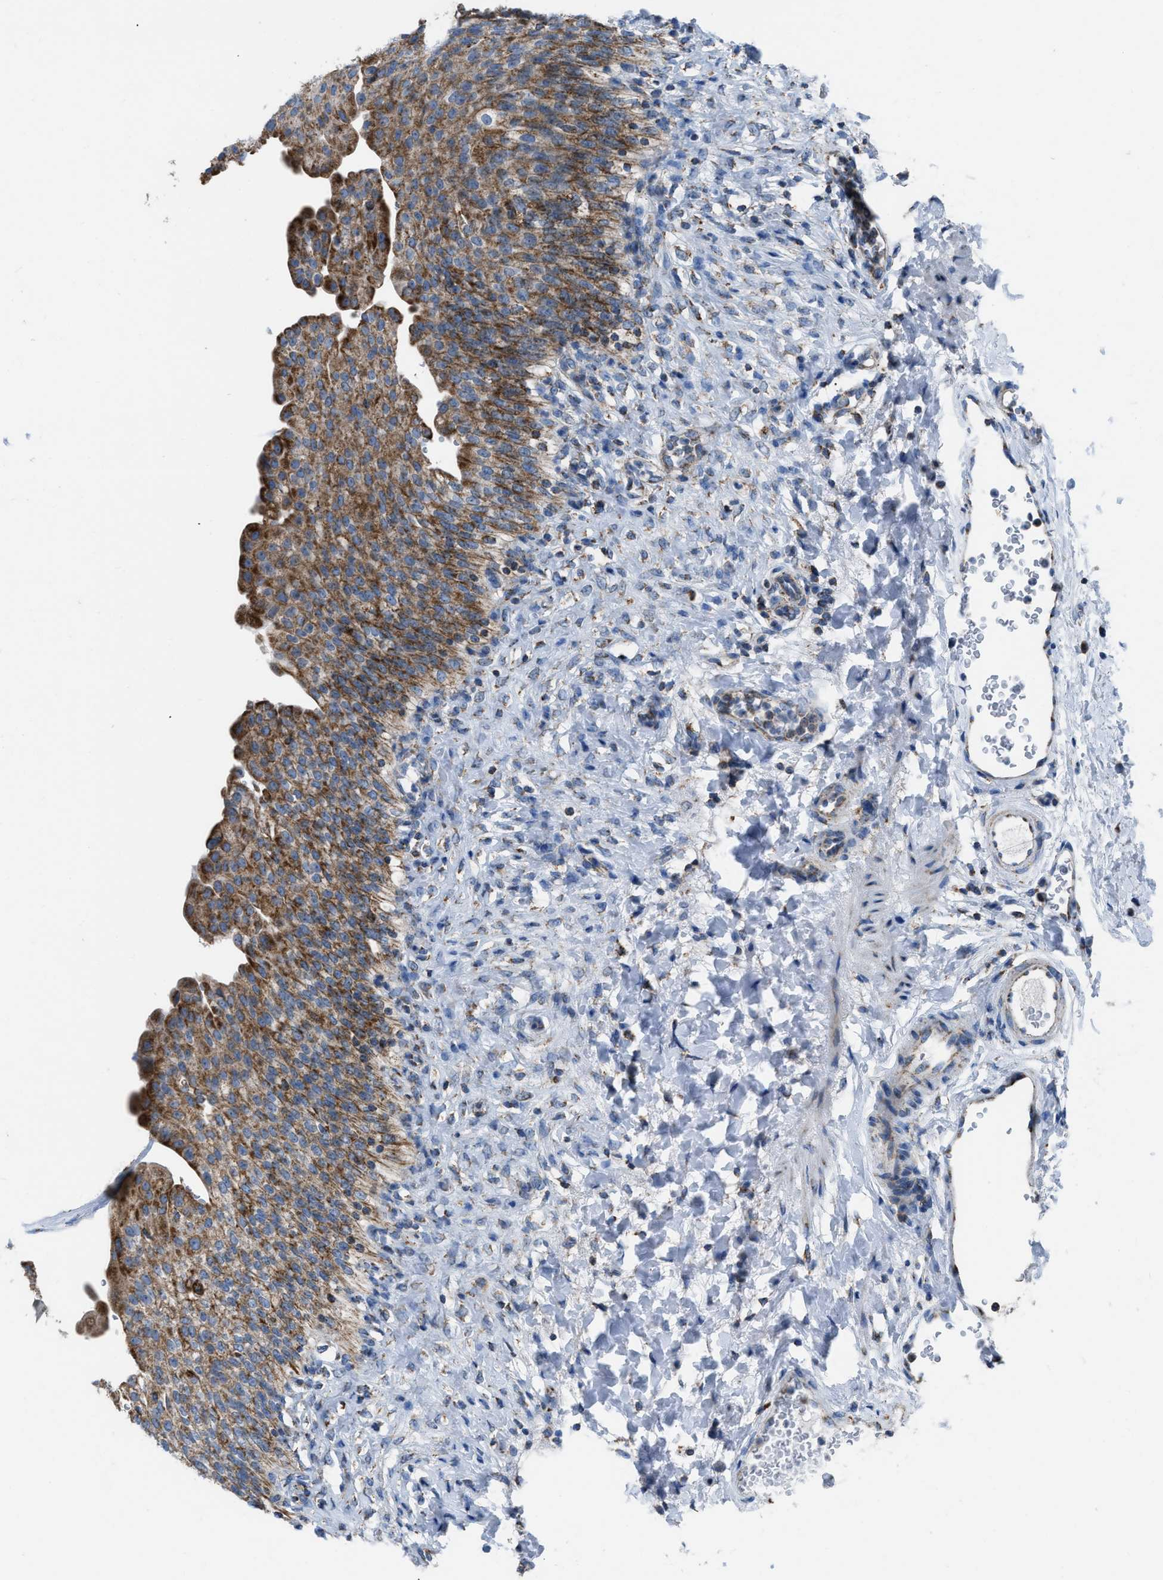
{"staining": {"intensity": "strong", "quantity": ">75%", "location": "cytoplasmic/membranous"}, "tissue": "urinary bladder", "cell_type": "Urothelial cells", "image_type": "normal", "snomed": [{"axis": "morphology", "description": "Urothelial carcinoma, High grade"}, {"axis": "topography", "description": "Urinary bladder"}], "caption": "Brown immunohistochemical staining in benign human urinary bladder shows strong cytoplasmic/membranous staining in approximately >75% of urothelial cells.", "gene": "ETFB", "patient": {"sex": "male", "age": 46}}